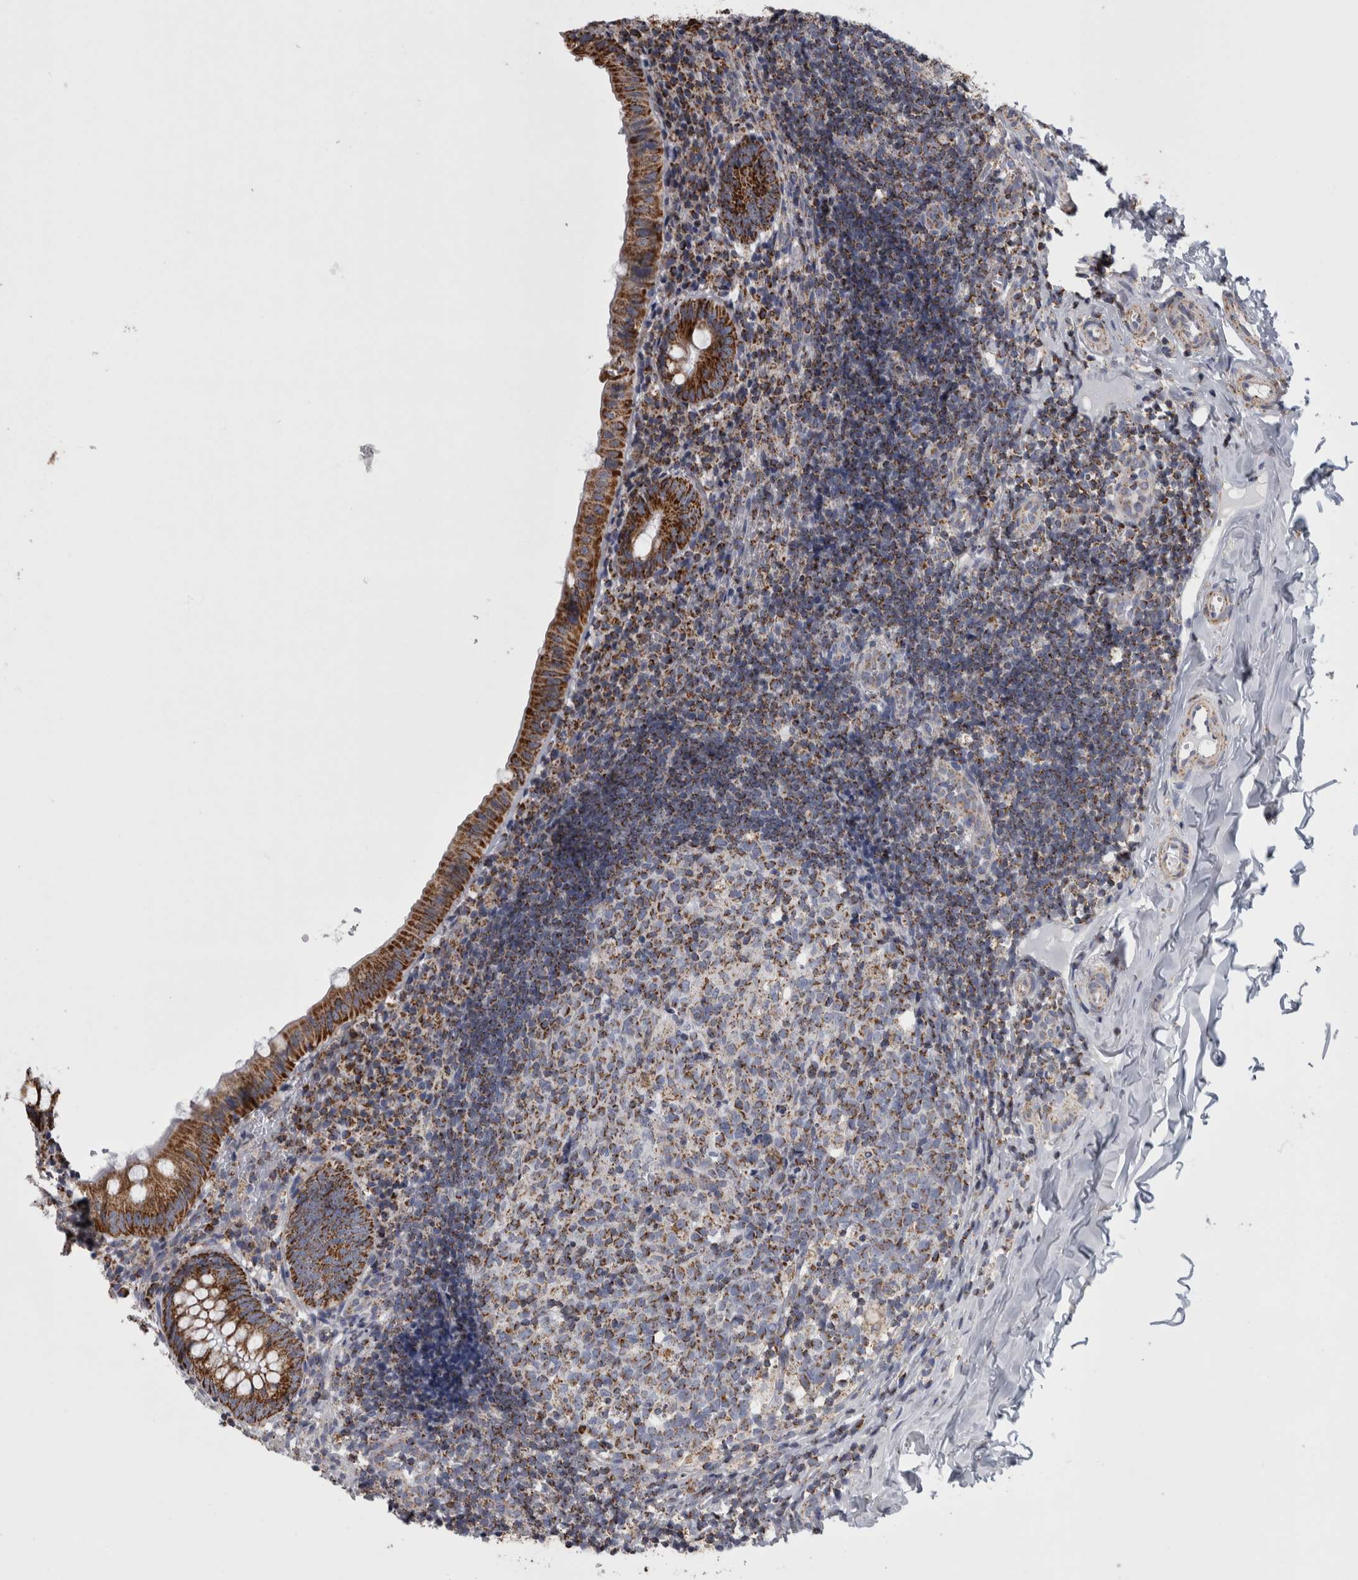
{"staining": {"intensity": "strong", "quantity": ">75%", "location": "cytoplasmic/membranous"}, "tissue": "appendix", "cell_type": "Glandular cells", "image_type": "normal", "snomed": [{"axis": "morphology", "description": "Normal tissue, NOS"}, {"axis": "topography", "description": "Appendix"}], "caption": "A high amount of strong cytoplasmic/membranous expression is present in approximately >75% of glandular cells in unremarkable appendix.", "gene": "MDH2", "patient": {"sex": "male", "age": 8}}